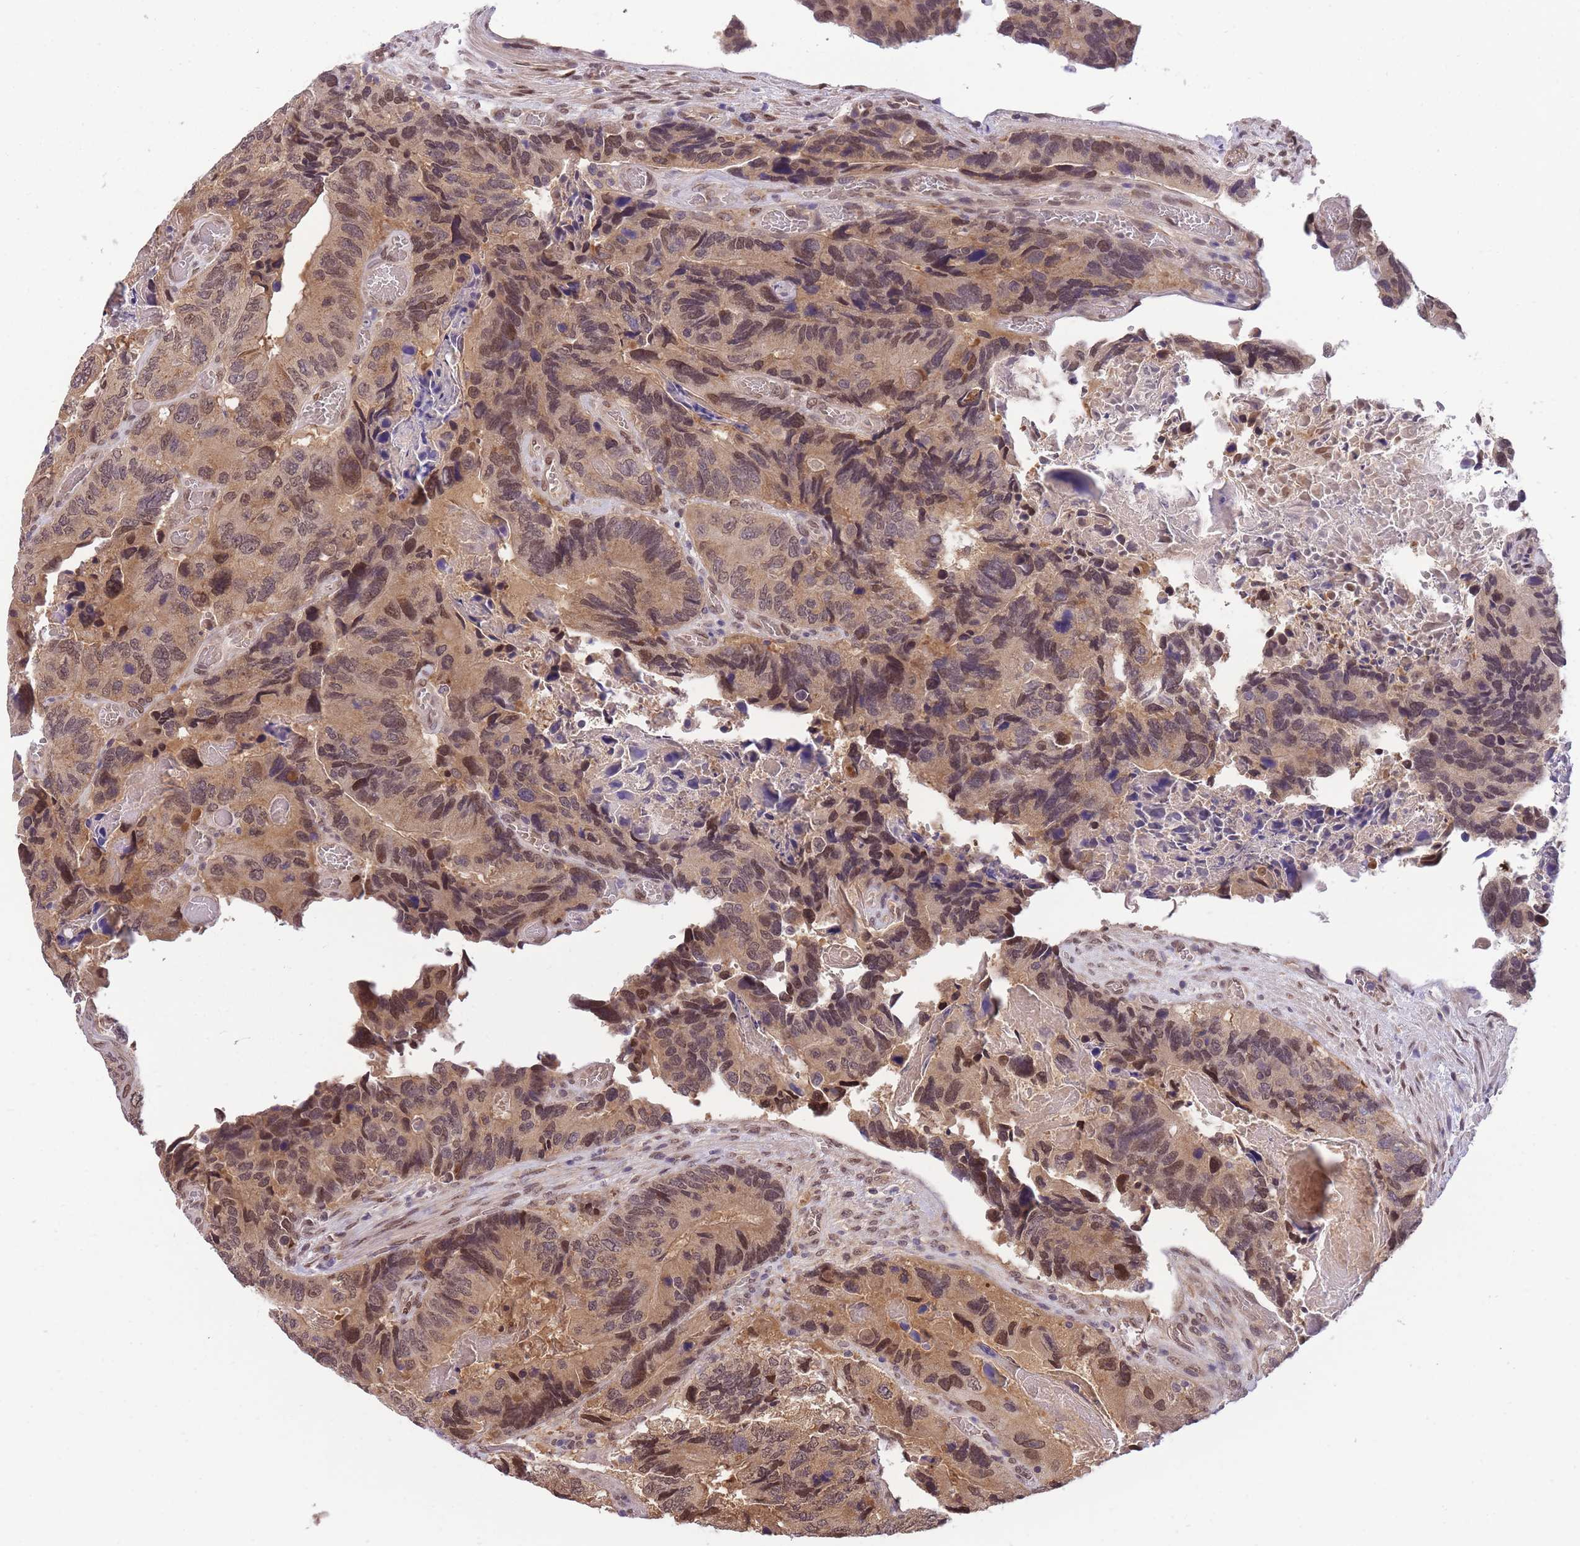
{"staining": {"intensity": "moderate", "quantity": ">75%", "location": "cytoplasmic/membranous,nuclear"}, "tissue": "colorectal cancer", "cell_type": "Tumor cells", "image_type": "cancer", "snomed": [{"axis": "morphology", "description": "Adenocarcinoma, NOS"}, {"axis": "topography", "description": "Colon"}], "caption": "Colorectal cancer (adenocarcinoma) tissue displays moderate cytoplasmic/membranous and nuclear expression in approximately >75% of tumor cells (DAB (3,3'-diaminobenzidine) = brown stain, brightfield microscopy at high magnification).", "gene": "CDIP1", "patient": {"sex": "male", "age": 84}}